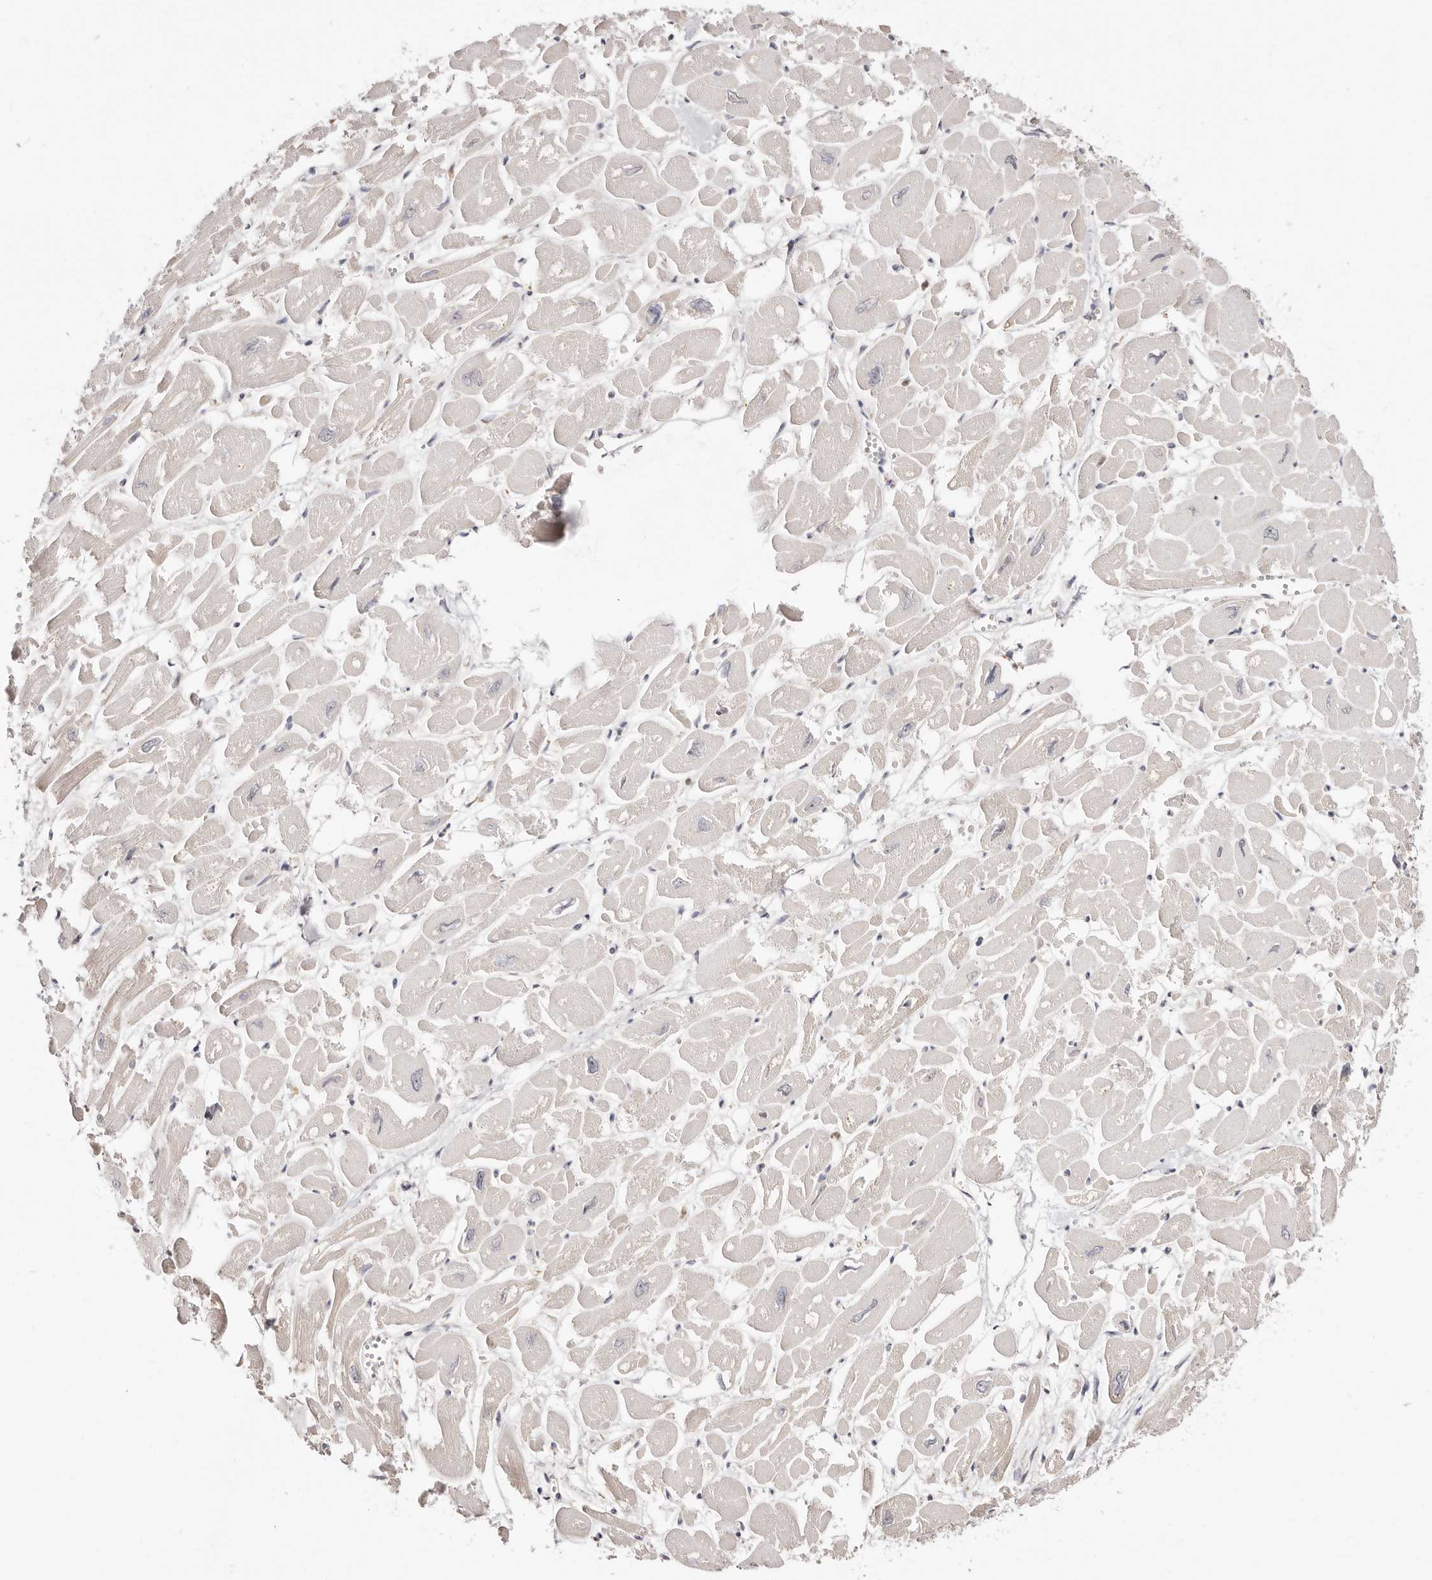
{"staining": {"intensity": "weak", "quantity": "25%-75%", "location": "cytoplasmic/membranous"}, "tissue": "heart muscle", "cell_type": "Cardiomyocytes", "image_type": "normal", "snomed": [{"axis": "morphology", "description": "Normal tissue, NOS"}, {"axis": "topography", "description": "Heart"}], "caption": "Unremarkable heart muscle shows weak cytoplasmic/membranous staining in approximately 25%-75% of cardiomyocytes The staining was performed using DAB to visualize the protein expression in brown, while the nuclei were stained in blue with hematoxylin (Magnification: 20x)..", "gene": "BCL2L15", "patient": {"sex": "male", "age": 54}}